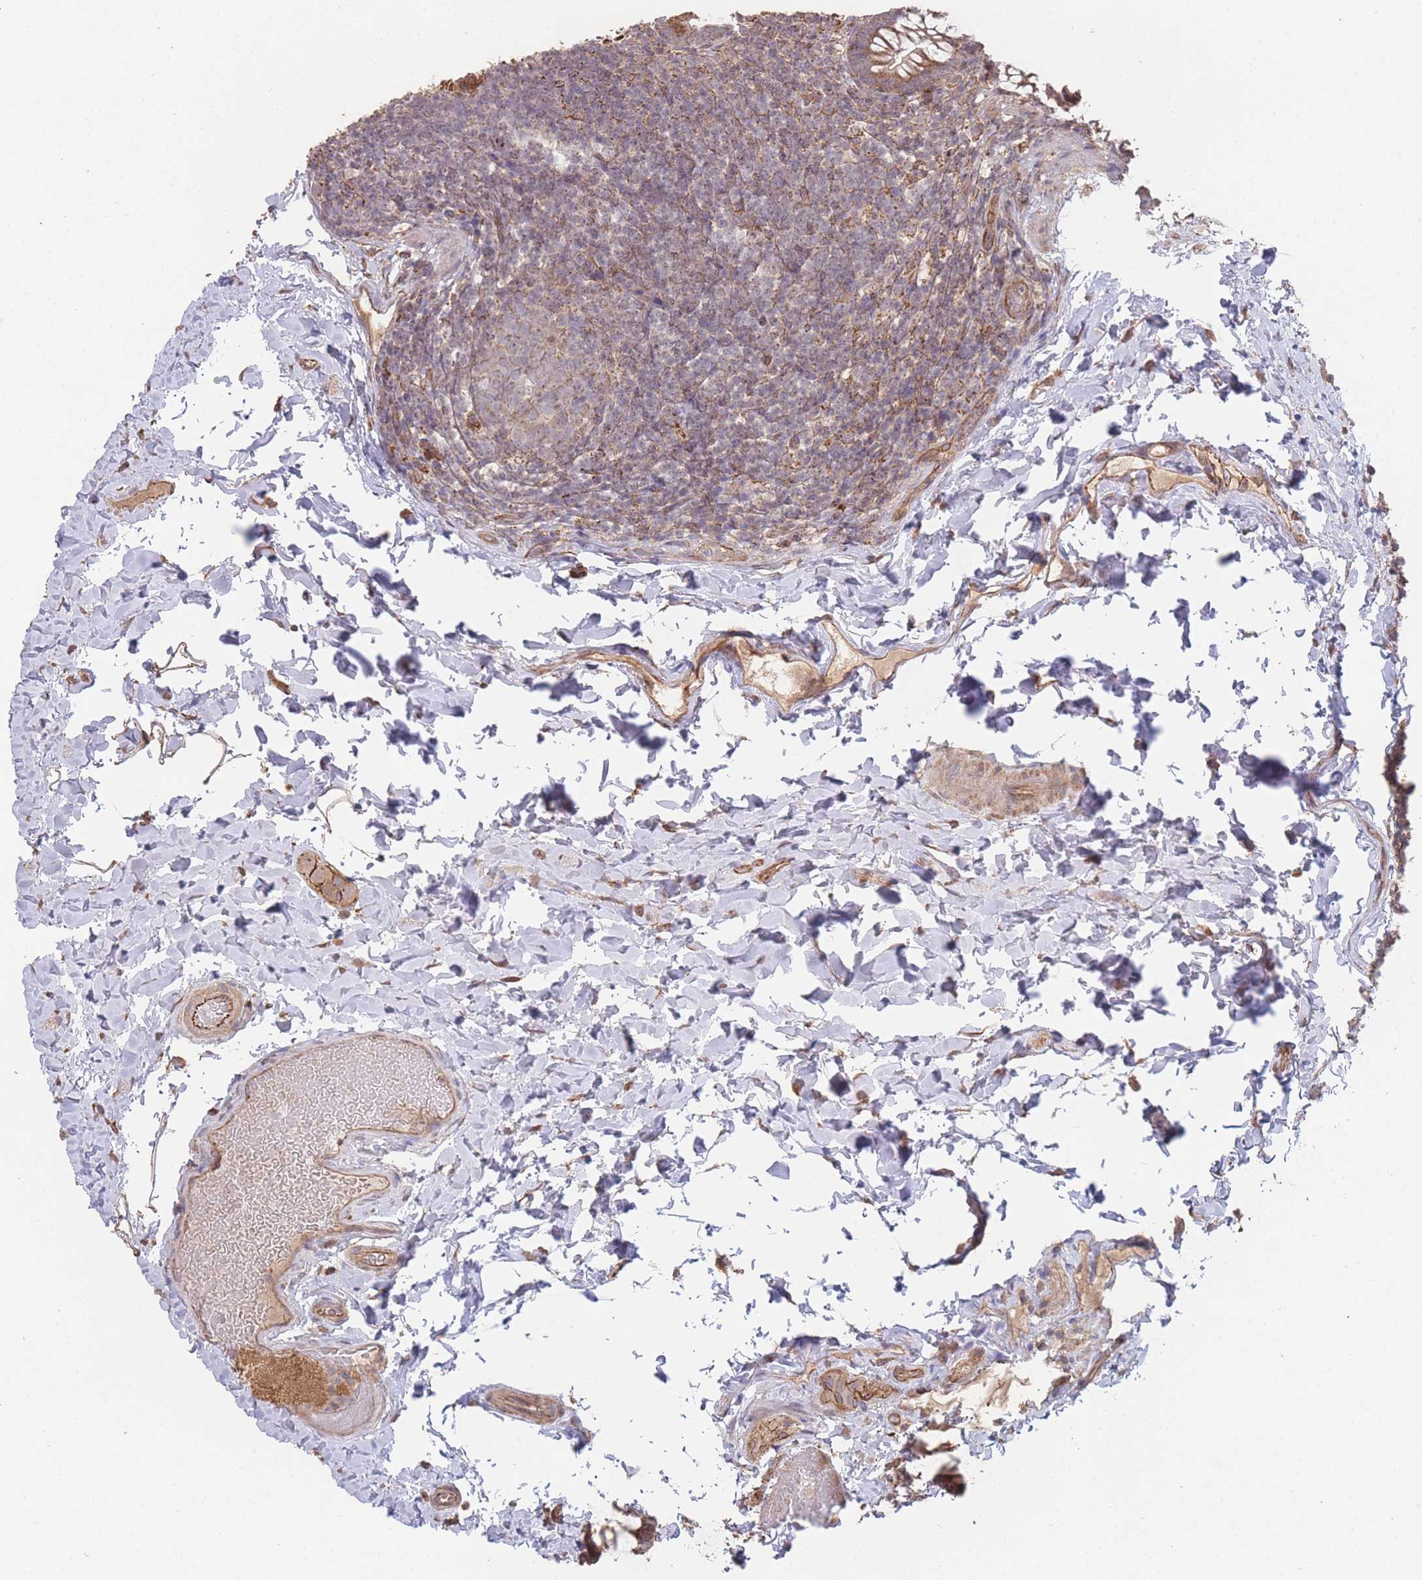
{"staining": {"intensity": "moderate", "quantity": ">75%", "location": "cytoplasmic/membranous"}, "tissue": "colon", "cell_type": "Endothelial cells", "image_type": "normal", "snomed": [{"axis": "morphology", "description": "Normal tissue, NOS"}, {"axis": "topography", "description": "Colon"}], "caption": "Protein expression by immunohistochemistry shows moderate cytoplasmic/membranous staining in approximately >75% of endothelial cells in benign colon. Using DAB (3,3'-diaminobenzidine) (brown) and hematoxylin (blue) stains, captured at high magnification using brightfield microscopy.", "gene": "PXMP4", "patient": {"sex": "male", "age": 46}}